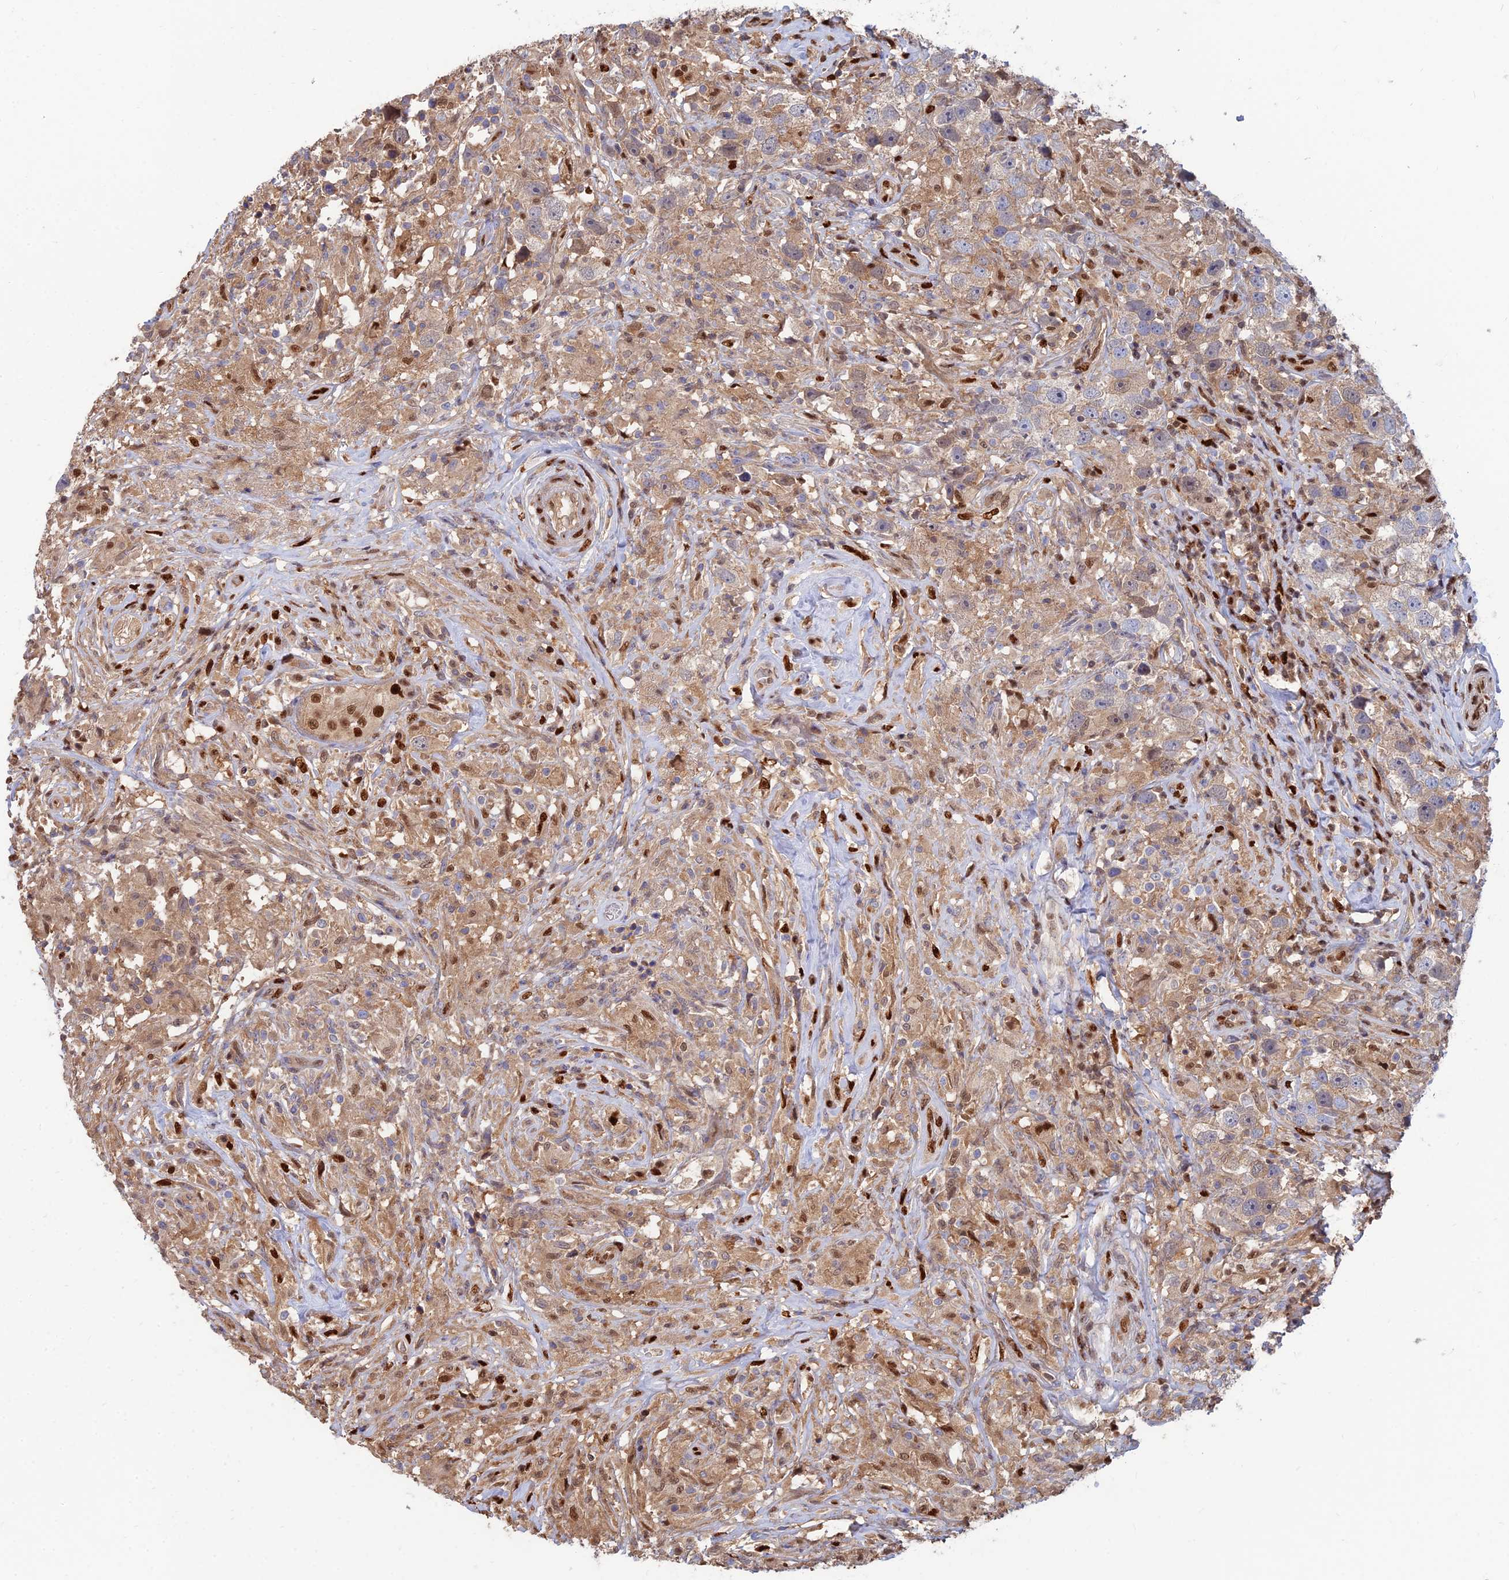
{"staining": {"intensity": "moderate", "quantity": ">75%", "location": "cytoplasmic/membranous"}, "tissue": "testis cancer", "cell_type": "Tumor cells", "image_type": "cancer", "snomed": [{"axis": "morphology", "description": "Seminoma, NOS"}, {"axis": "topography", "description": "Testis"}], "caption": "A brown stain shows moderate cytoplasmic/membranous expression of a protein in human testis cancer tumor cells. (DAB (3,3'-diaminobenzidine) IHC, brown staining for protein, blue staining for nuclei).", "gene": "DNPEP", "patient": {"sex": "male", "age": 49}}